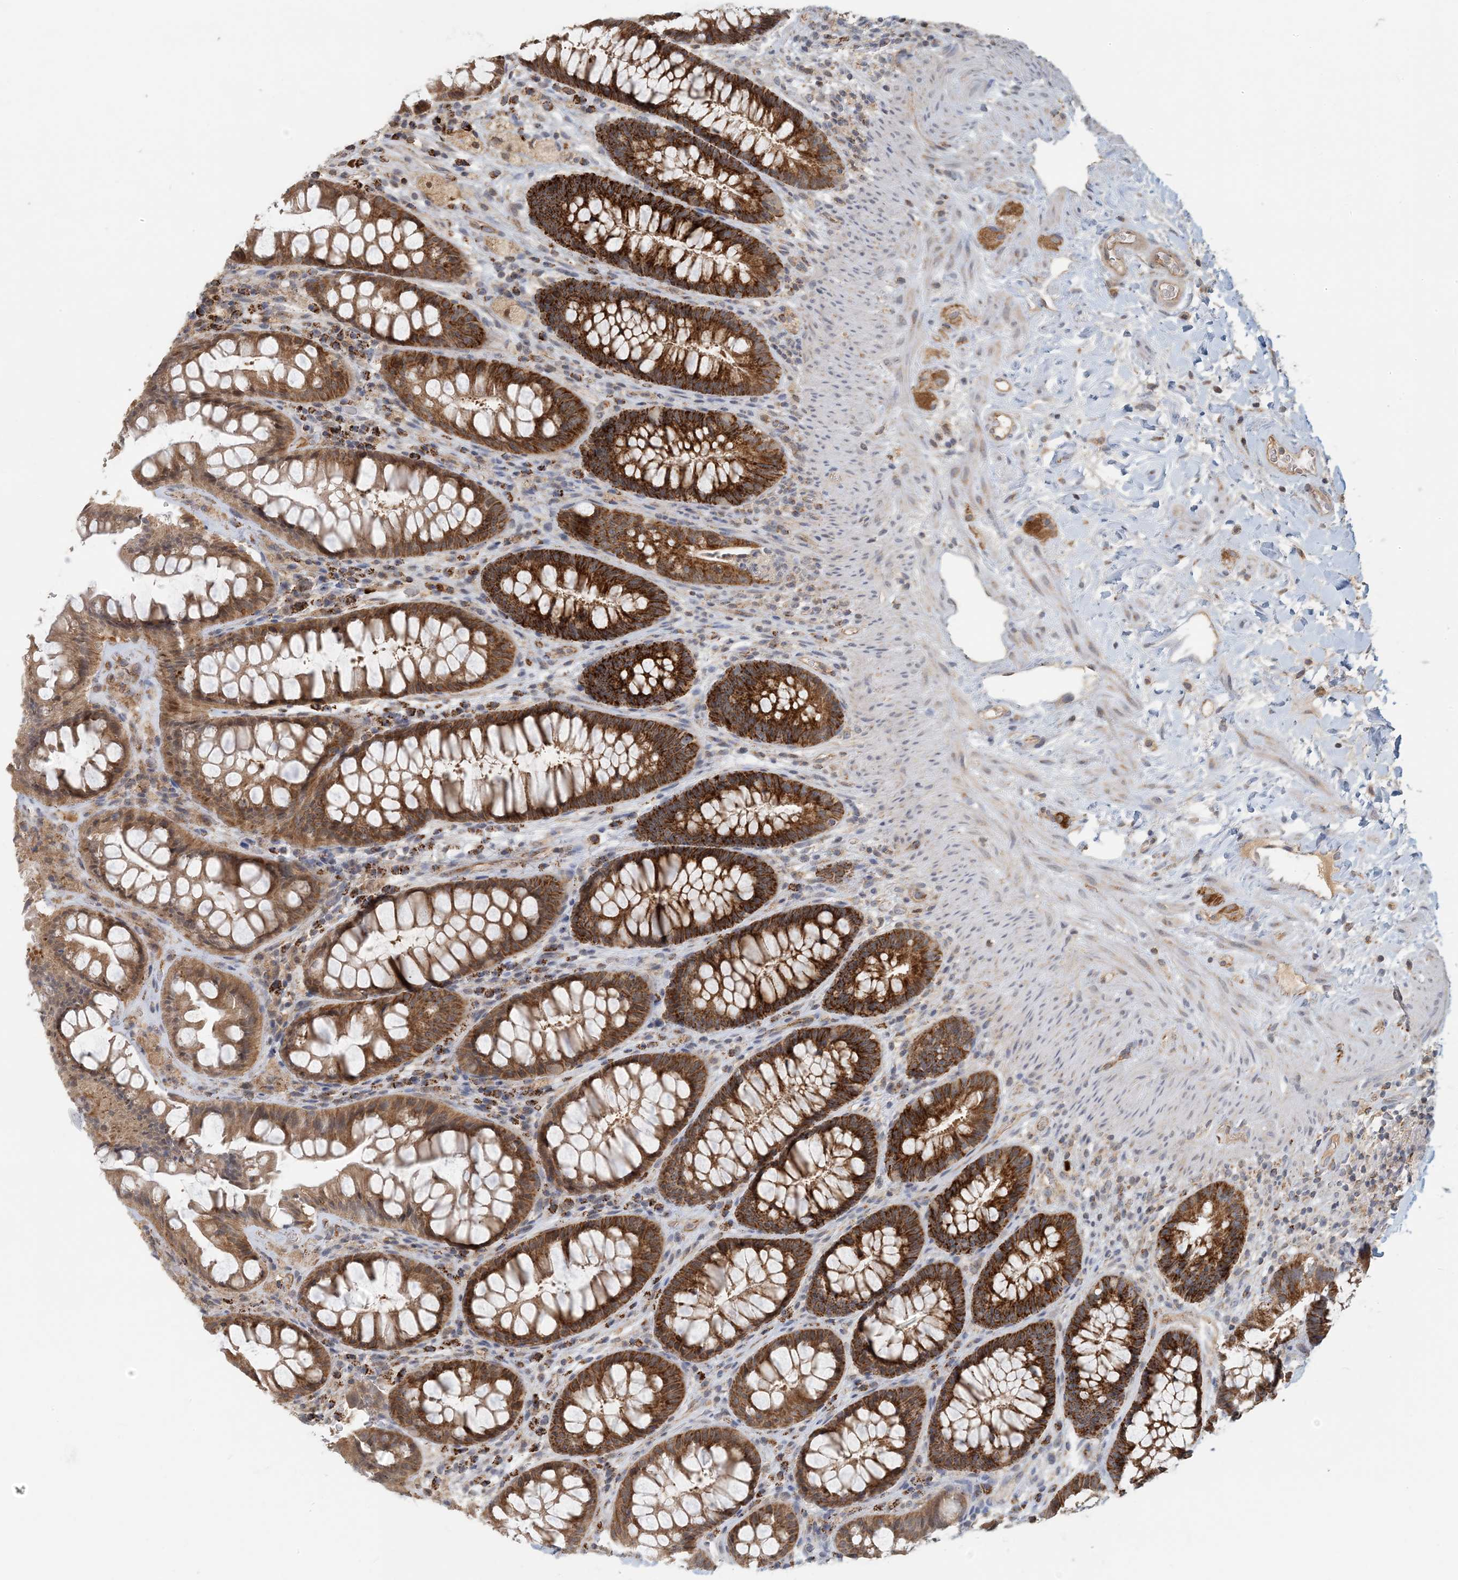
{"staining": {"intensity": "strong", "quantity": ">75%", "location": "cytoplasmic/membranous"}, "tissue": "rectum", "cell_type": "Glandular cells", "image_type": "normal", "snomed": [{"axis": "morphology", "description": "Normal tissue, NOS"}, {"axis": "topography", "description": "Rectum"}], "caption": "DAB (3,3'-diaminobenzidine) immunohistochemical staining of normal human rectum shows strong cytoplasmic/membranous protein expression in about >75% of glandular cells.", "gene": "ZBTB3", "patient": {"sex": "female", "age": 46}}